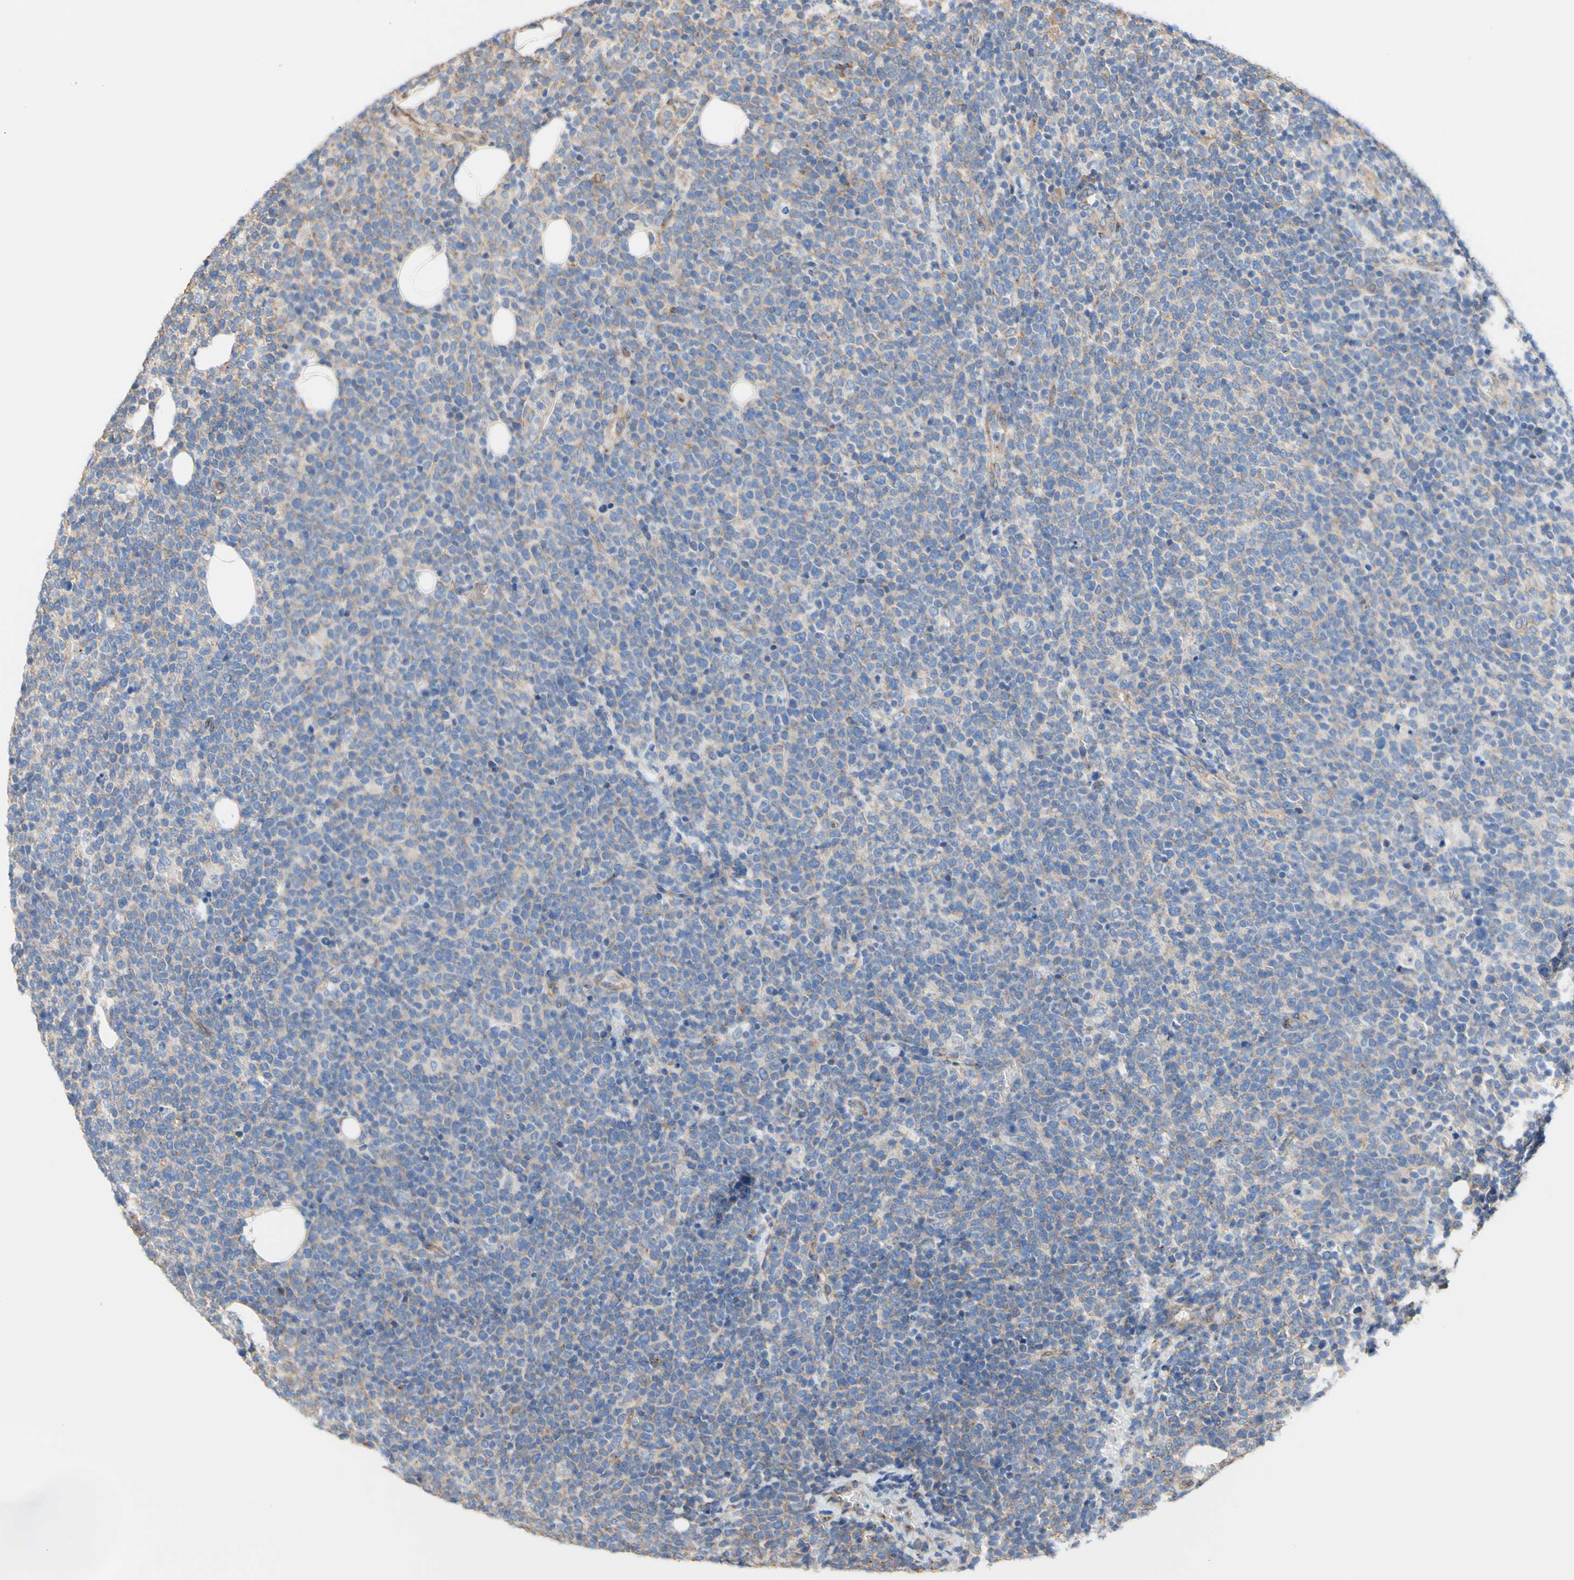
{"staining": {"intensity": "moderate", "quantity": "25%-75%", "location": "cytoplasmic/membranous"}, "tissue": "lymphoma", "cell_type": "Tumor cells", "image_type": "cancer", "snomed": [{"axis": "morphology", "description": "Malignant lymphoma, non-Hodgkin's type, High grade"}, {"axis": "topography", "description": "Lymph node"}], "caption": "Immunohistochemistry (IHC) staining of malignant lymphoma, non-Hodgkin's type (high-grade), which shows medium levels of moderate cytoplasmic/membranous expression in approximately 25%-75% of tumor cells indicating moderate cytoplasmic/membranous protein staining. The staining was performed using DAB (brown) for protein detection and nuclei were counterstained in hematoxylin (blue).", "gene": "LRIG3", "patient": {"sex": "male", "age": 61}}